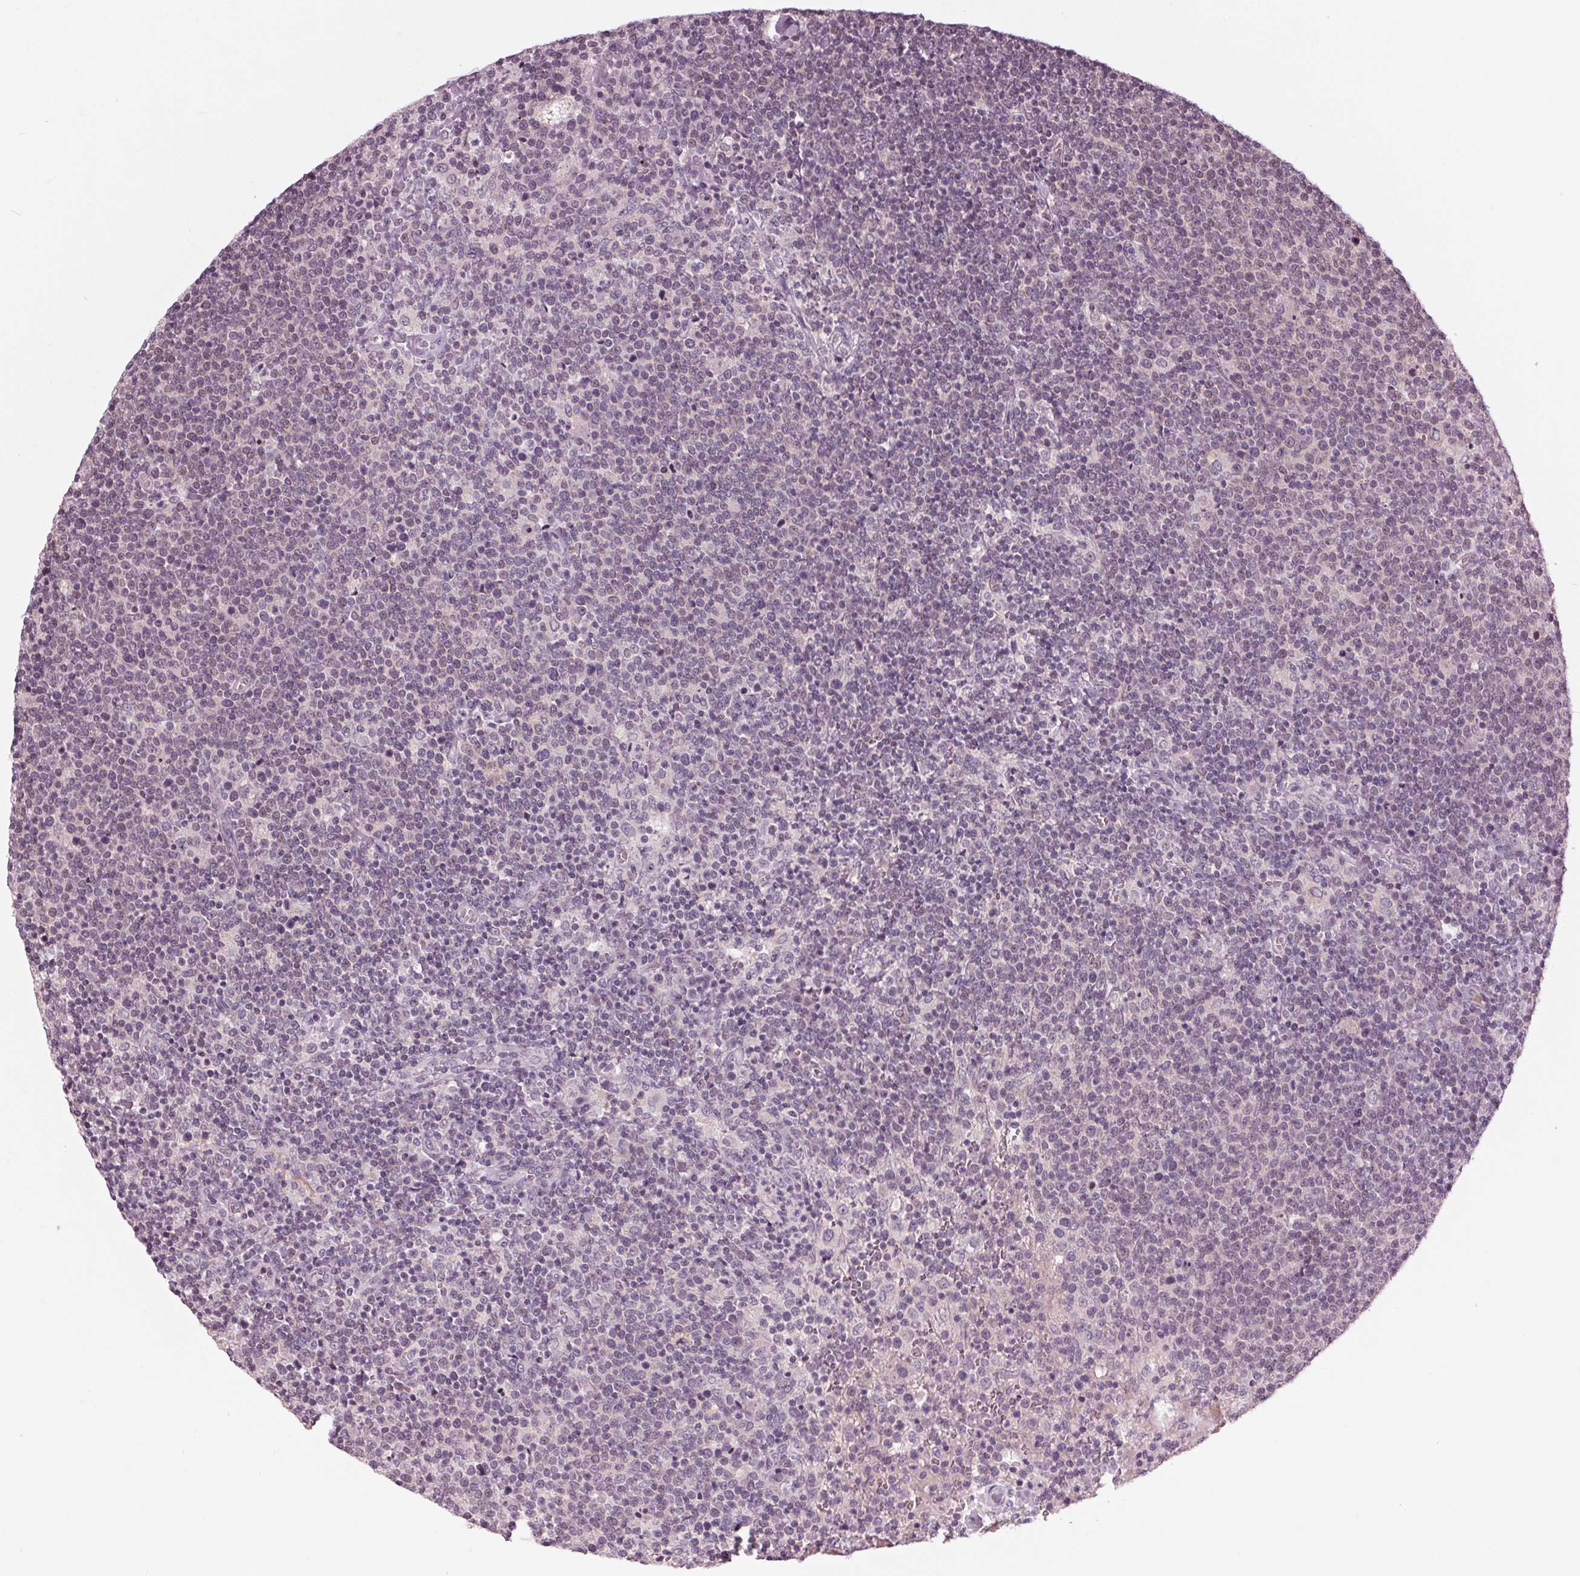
{"staining": {"intensity": "negative", "quantity": "none", "location": "none"}, "tissue": "lymphoma", "cell_type": "Tumor cells", "image_type": "cancer", "snomed": [{"axis": "morphology", "description": "Malignant lymphoma, non-Hodgkin's type, High grade"}, {"axis": "topography", "description": "Lymph node"}], "caption": "Immunohistochemistry (IHC) of human high-grade malignant lymphoma, non-Hodgkin's type reveals no staining in tumor cells. The staining was performed using DAB (3,3'-diaminobenzidine) to visualize the protein expression in brown, while the nuclei were stained in blue with hematoxylin (Magnification: 20x).", "gene": "ZNF605", "patient": {"sex": "male", "age": 61}}